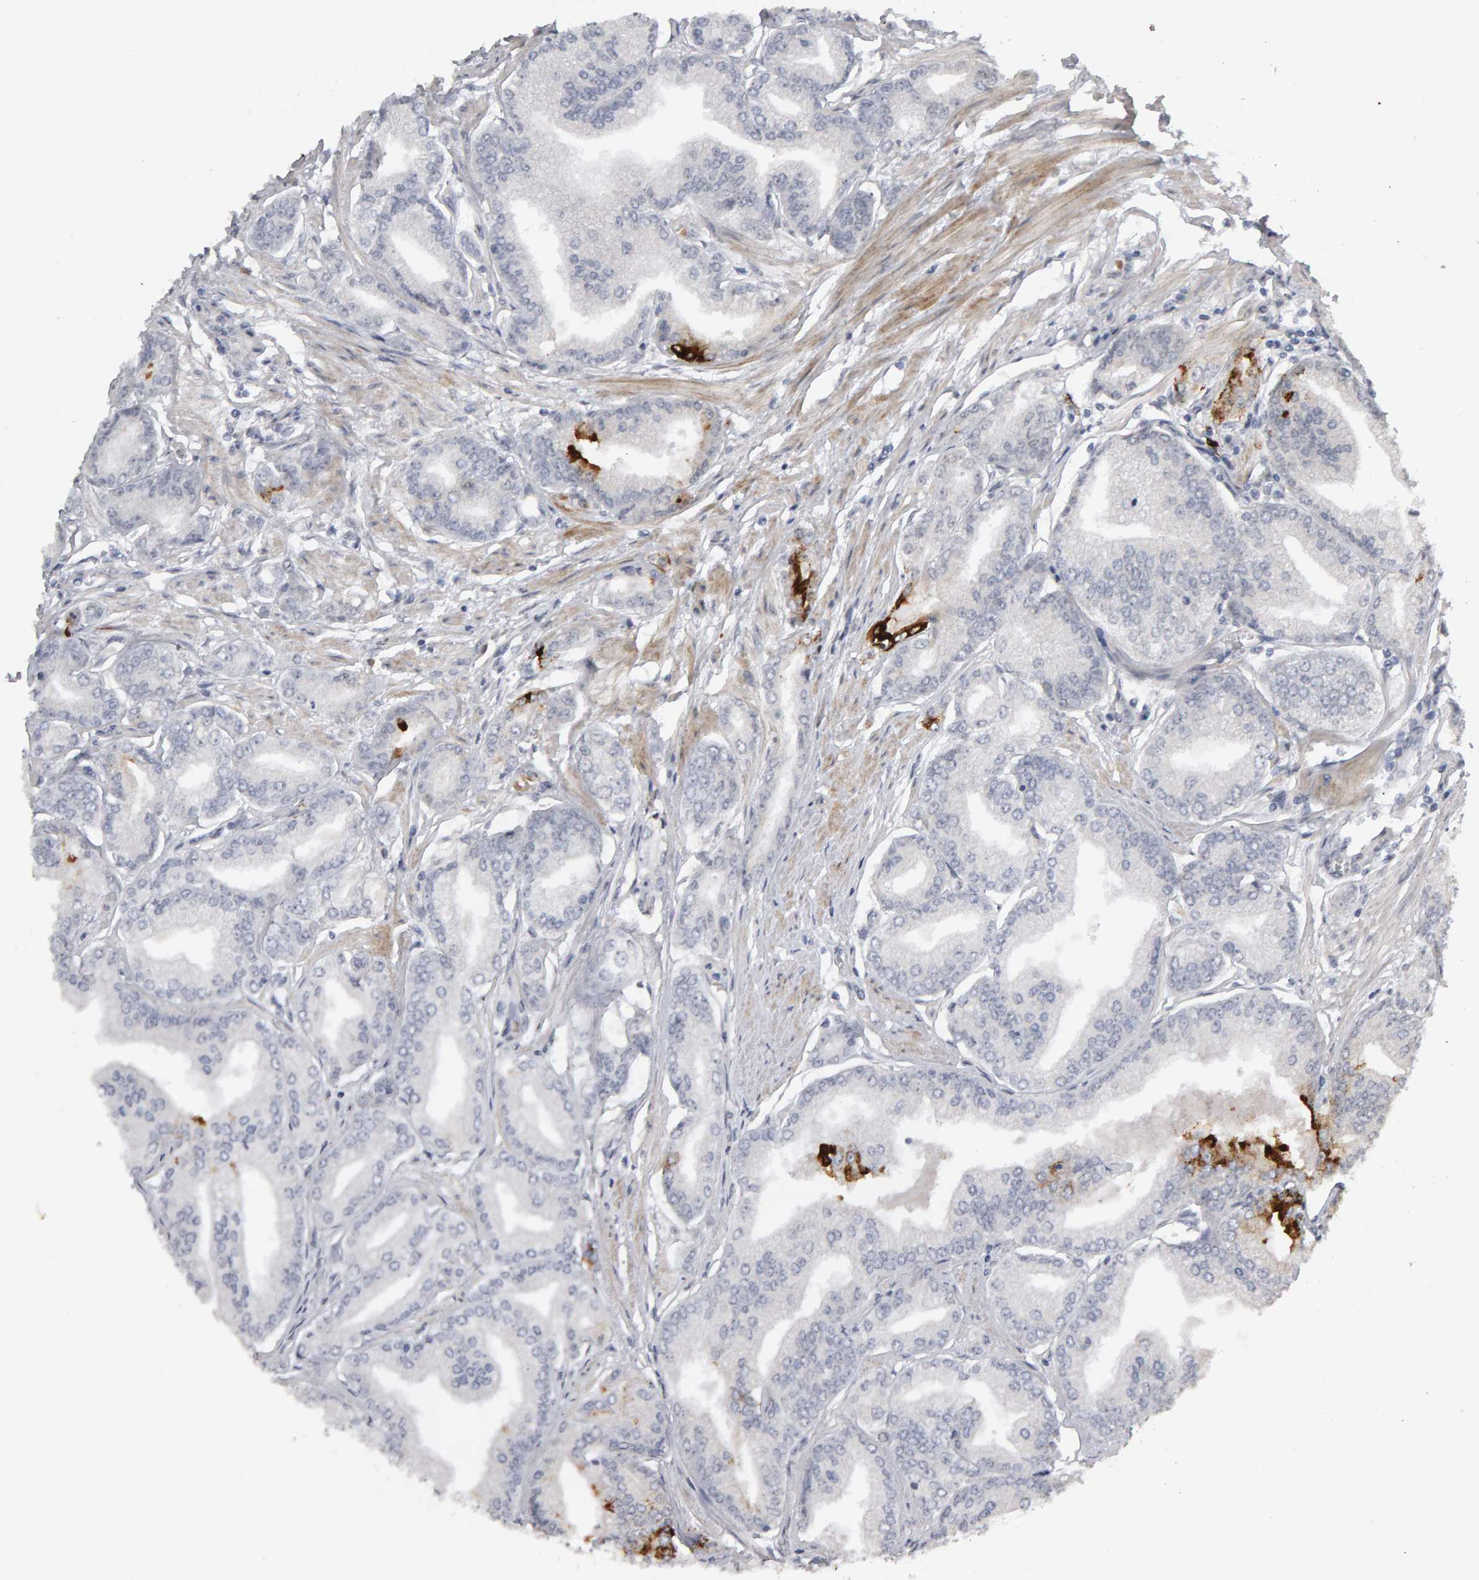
{"staining": {"intensity": "moderate", "quantity": "<25%", "location": "cytoplasmic/membranous"}, "tissue": "prostate cancer", "cell_type": "Tumor cells", "image_type": "cancer", "snomed": [{"axis": "morphology", "description": "Adenocarcinoma, Low grade"}, {"axis": "topography", "description": "Prostate"}], "caption": "An immunohistochemistry (IHC) image of tumor tissue is shown. Protein staining in brown labels moderate cytoplasmic/membranous positivity in adenocarcinoma (low-grade) (prostate) within tumor cells.", "gene": "IPO8", "patient": {"sex": "male", "age": 52}}